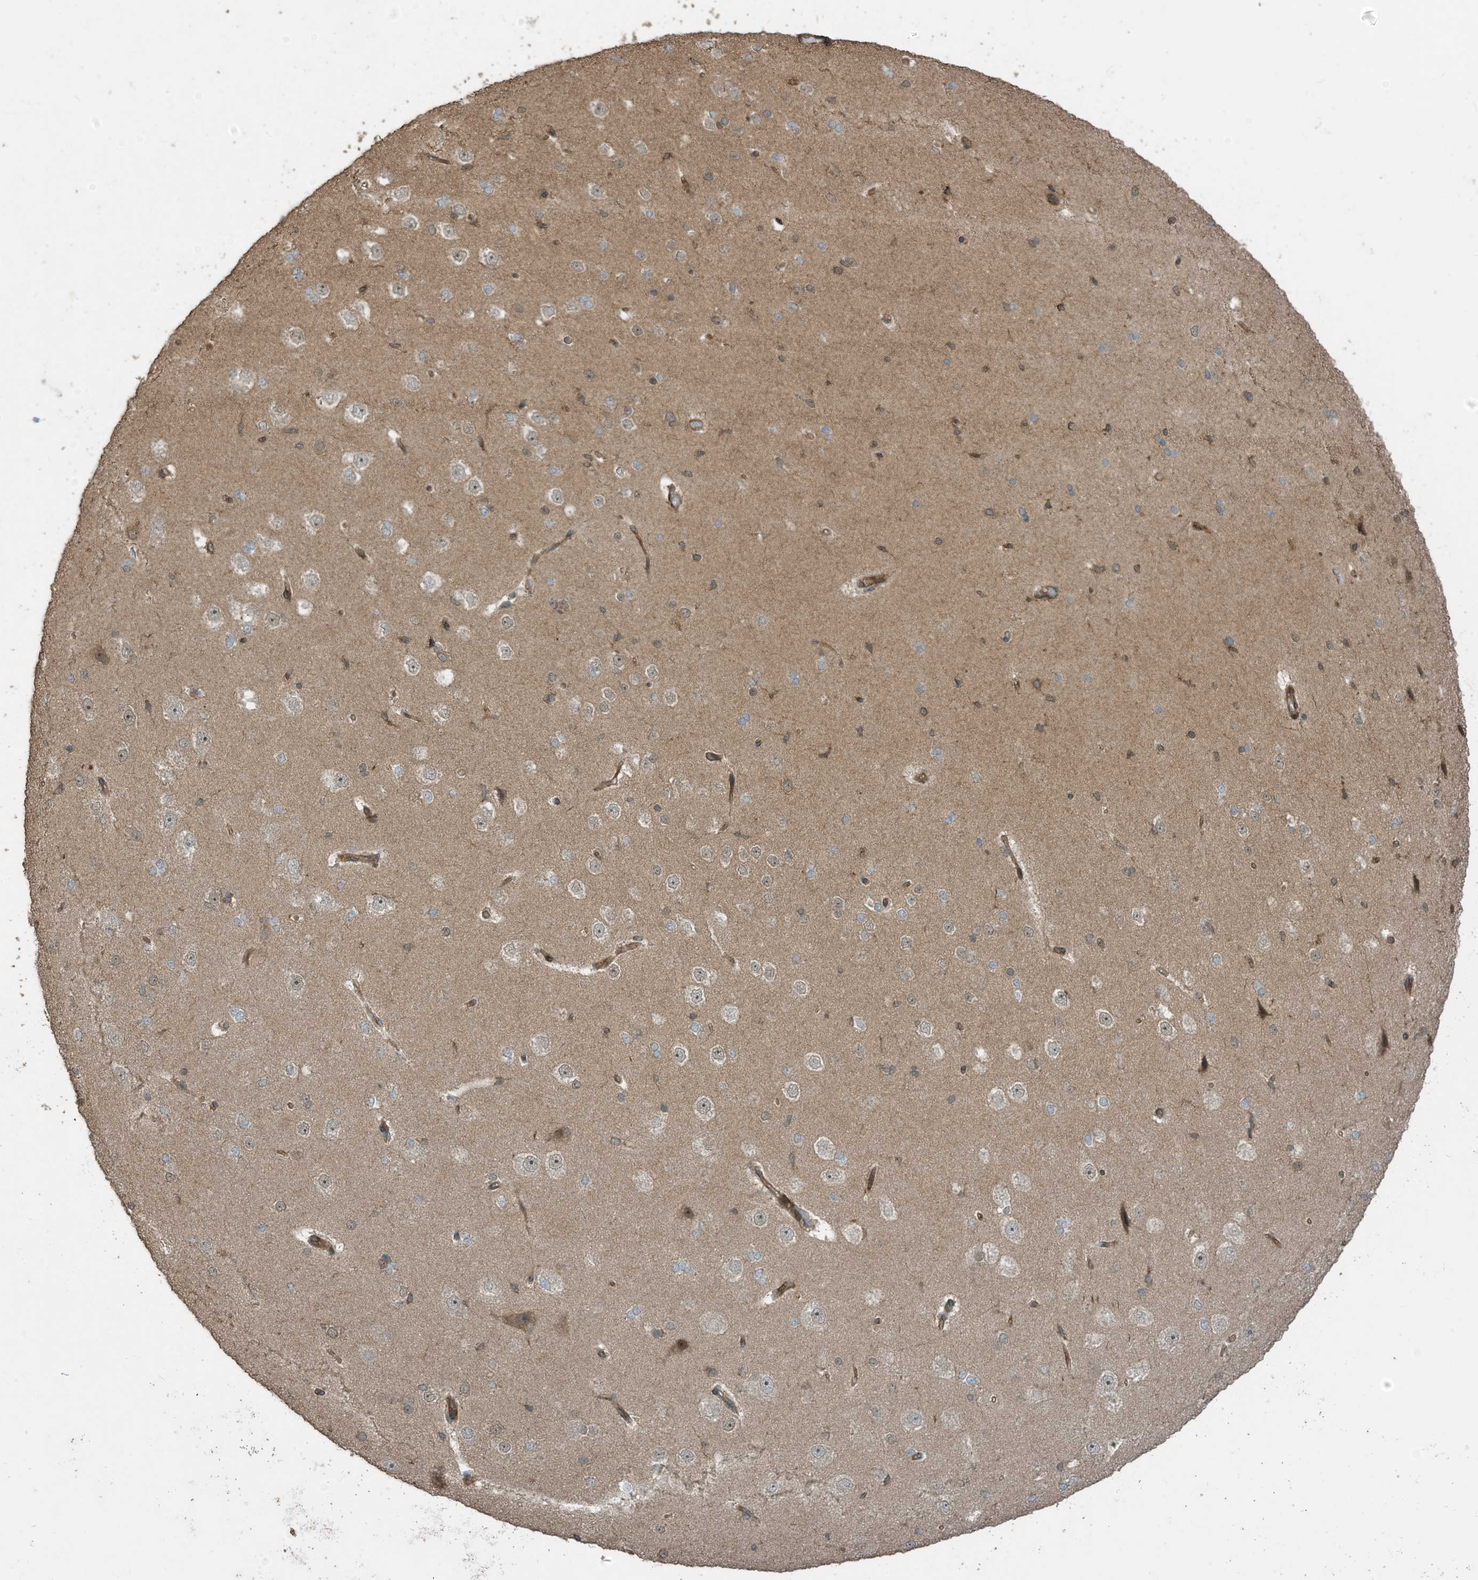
{"staining": {"intensity": "moderate", "quantity": ">75%", "location": "cytoplasmic/membranous"}, "tissue": "cerebral cortex", "cell_type": "Endothelial cells", "image_type": "normal", "snomed": [{"axis": "morphology", "description": "Normal tissue, NOS"}, {"axis": "morphology", "description": "Developmental malformation"}, {"axis": "topography", "description": "Cerebral cortex"}], "caption": "DAB (3,3'-diaminobenzidine) immunohistochemical staining of benign cerebral cortex displays moderate cytoplasmic/membranous protein staining in approximately >75% of endothelial cells. (DAB (3,3'-diaminobenzidine) IHC with brightfield microscopy, high magnification).", "gene": "ZNF653", "patient": {"sex": "female", "age": 30}}